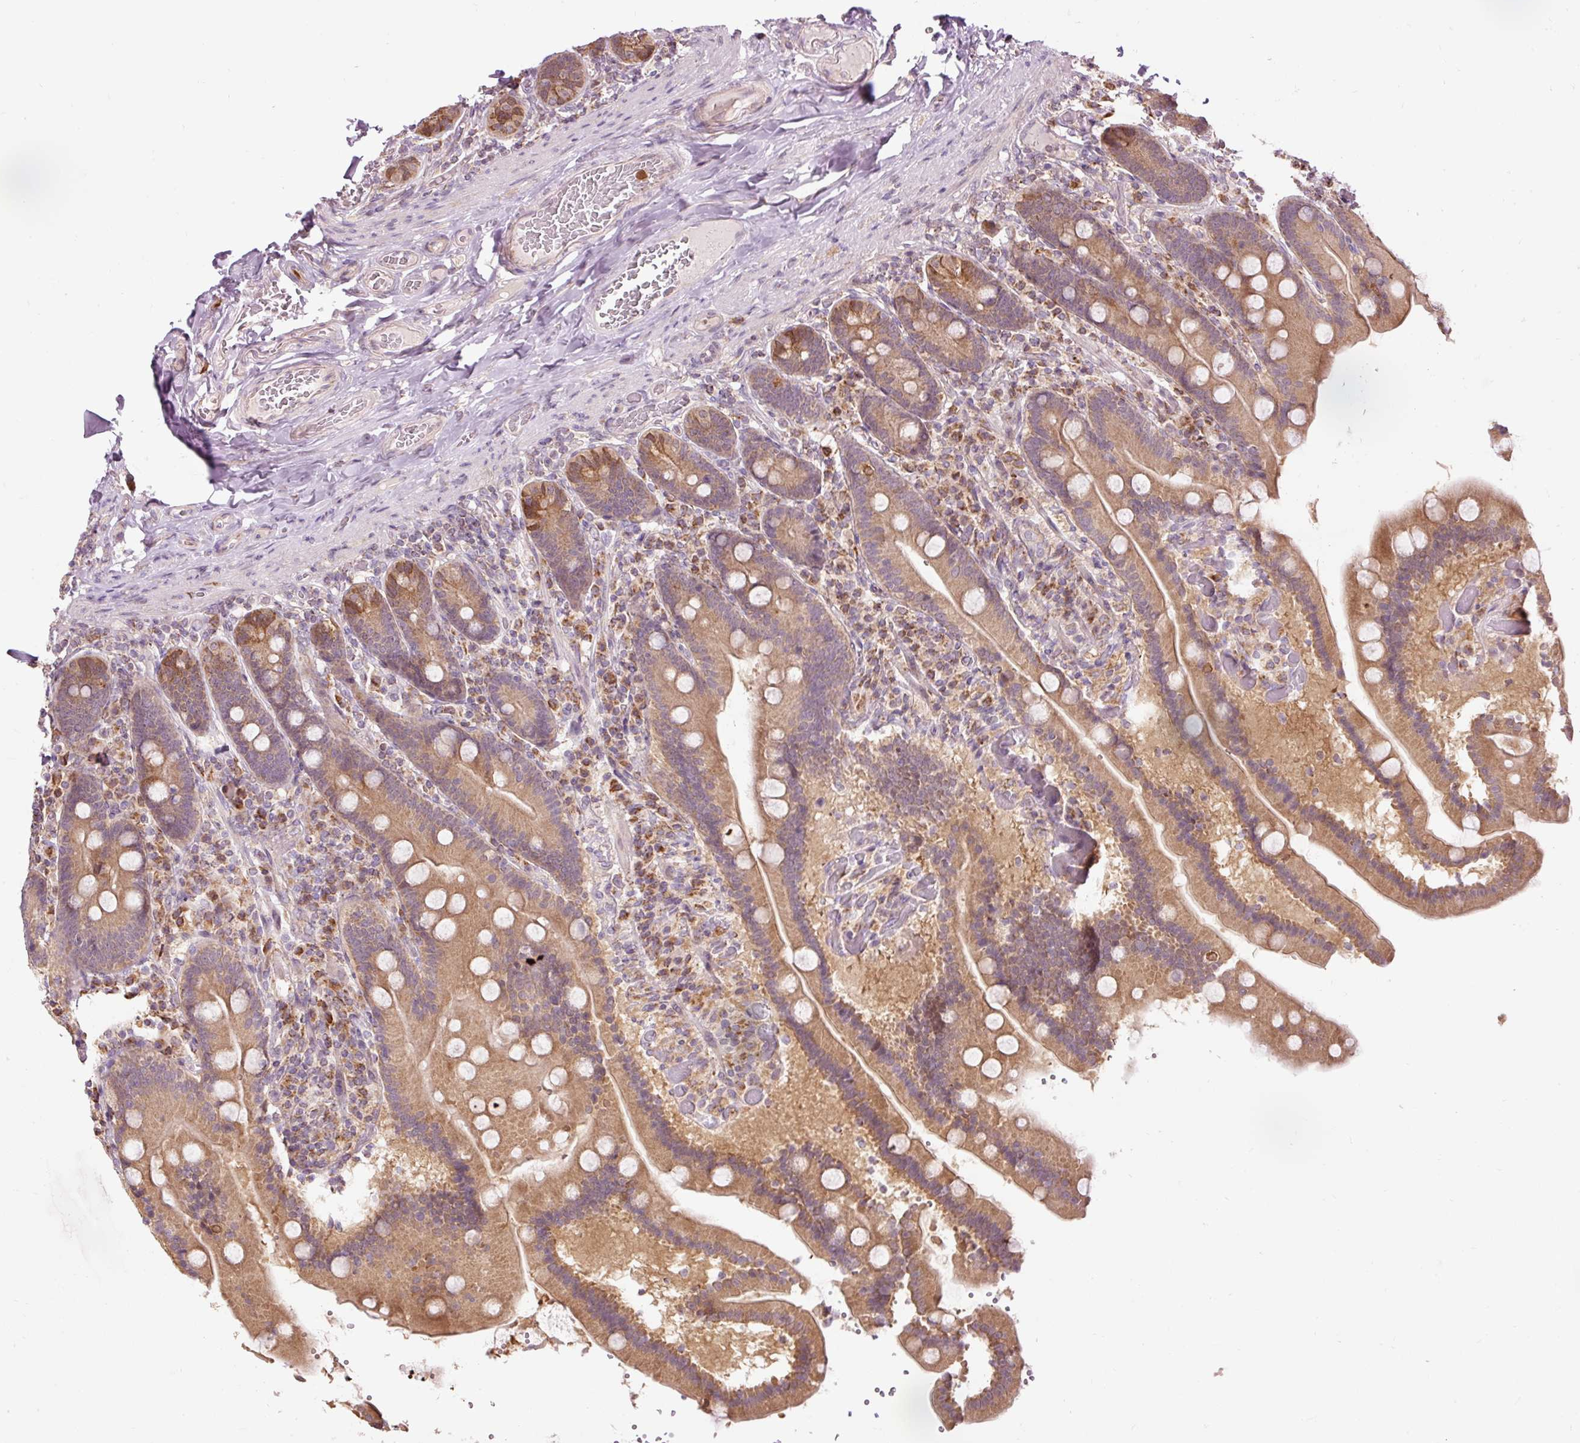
{"staining": {"intensity": "moderate", "quantity": ">75%", "location": "cytoplasmic/membranous"}, "tissue": "duodenum", "cell_type": "Glandular cells", "image_type": "normal", "snomed": [{"axis": "morphology", "description": "Normal tissue, NOS"}, {"axis": "topography", "description": "Duodenum"}], "caption": "Glandular cells display medium levels of moderate cytoplasmic/membranous staining in about >75% of cells in unremarkable duodenum.", "gene": "PRDX5", "patient": {"sex": "female", "age": 62}}